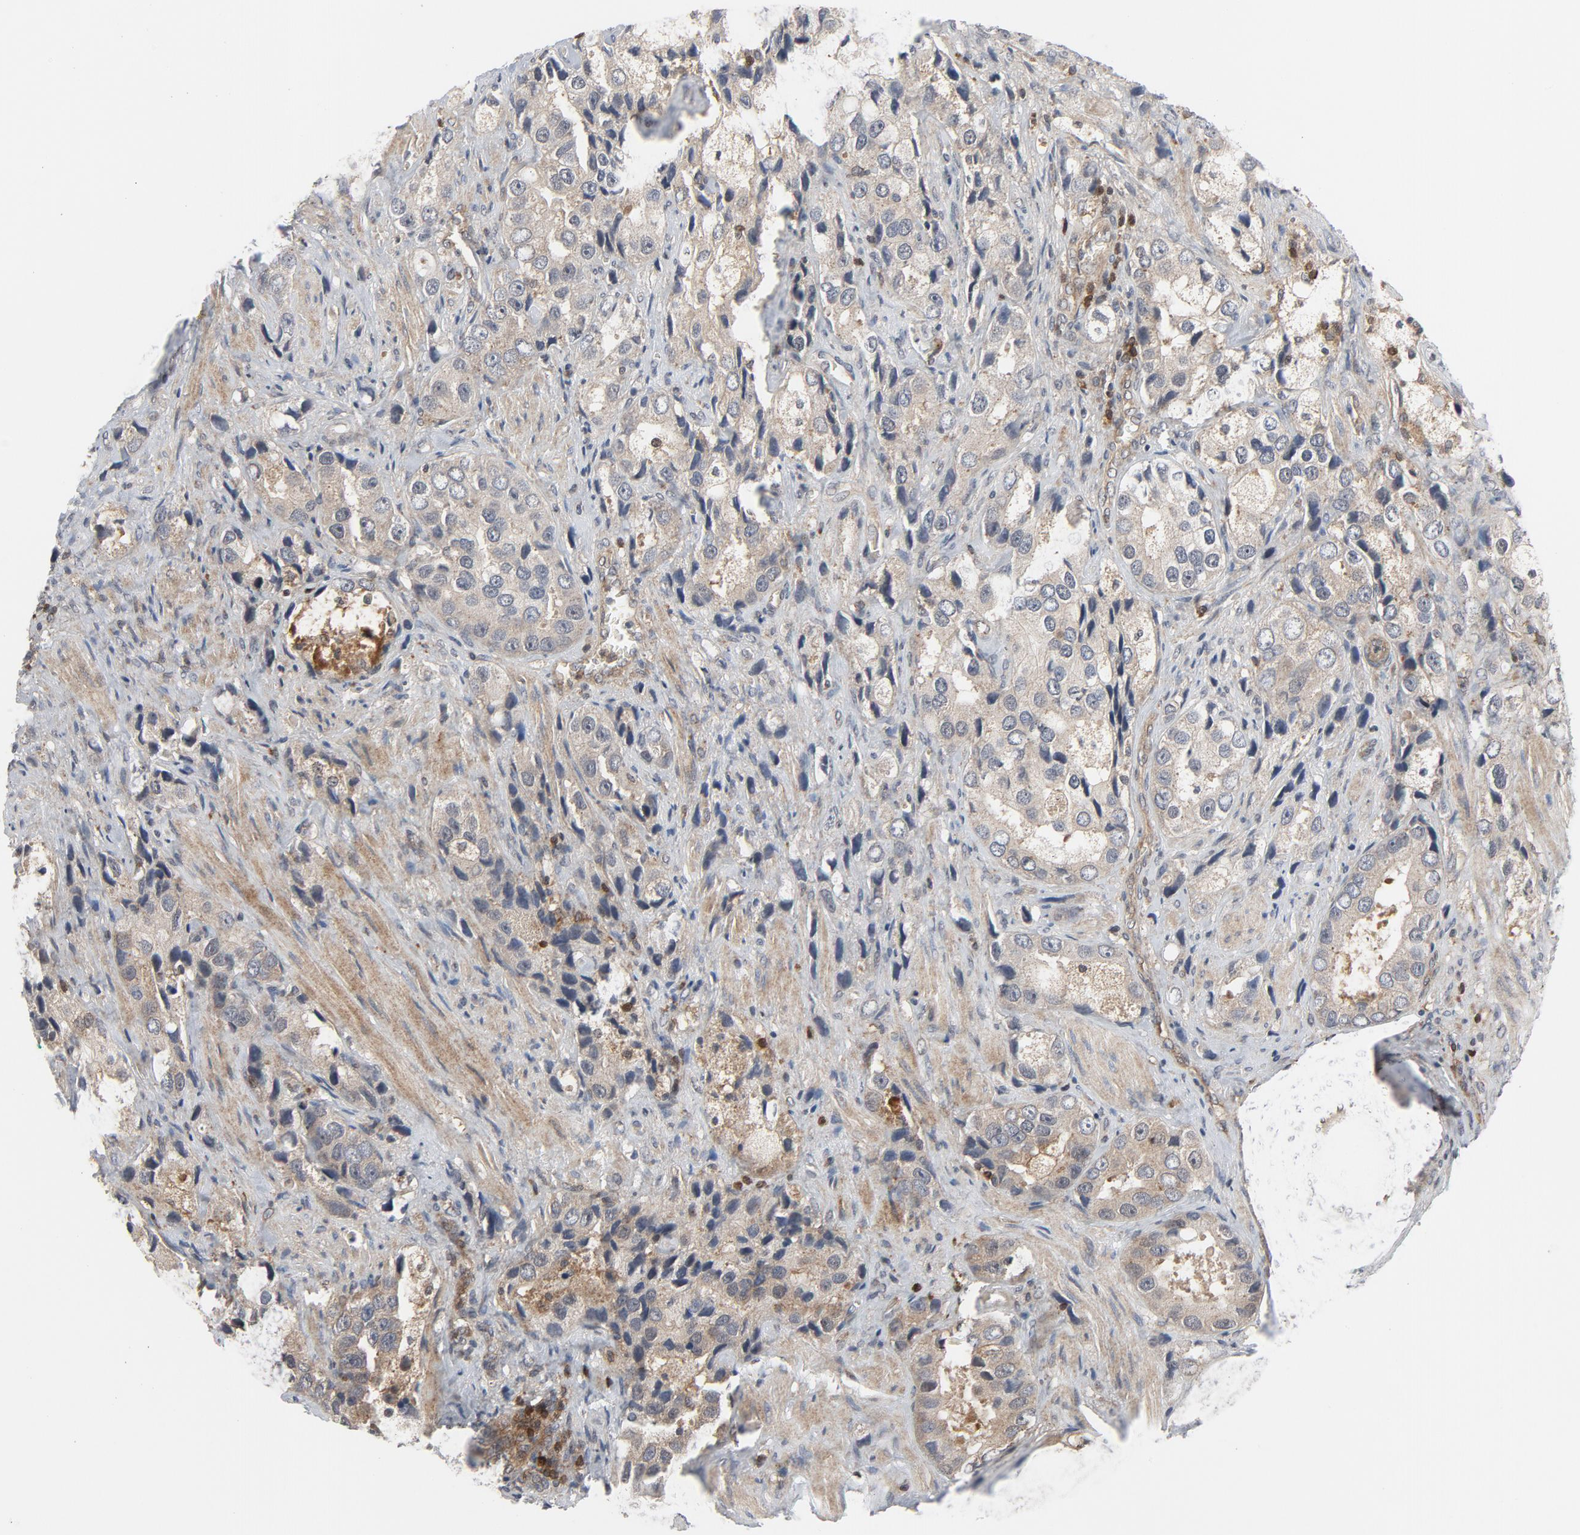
{"staining": {"intensity": "weak", "quantity": "25%-75%", "location": "cytoplasmic/membranous"}, "tissue": "prostate cancer", "cell_type": "Tumor cells", "image_type": "cancer", "snomed": [{"axis": "morphology", "description": "Adenocarcinoma, High grade"}, {"axis": "topography", "description": "Prostate"}], "caption": "An image of prostate cancer (high-grade adenocarcinoma) stained for a protein reveals weak cytoplasmic/membranous brown staining in tumor cells.", "gene": "TRADD", "patient": {"sex": "male", "age": 63}}